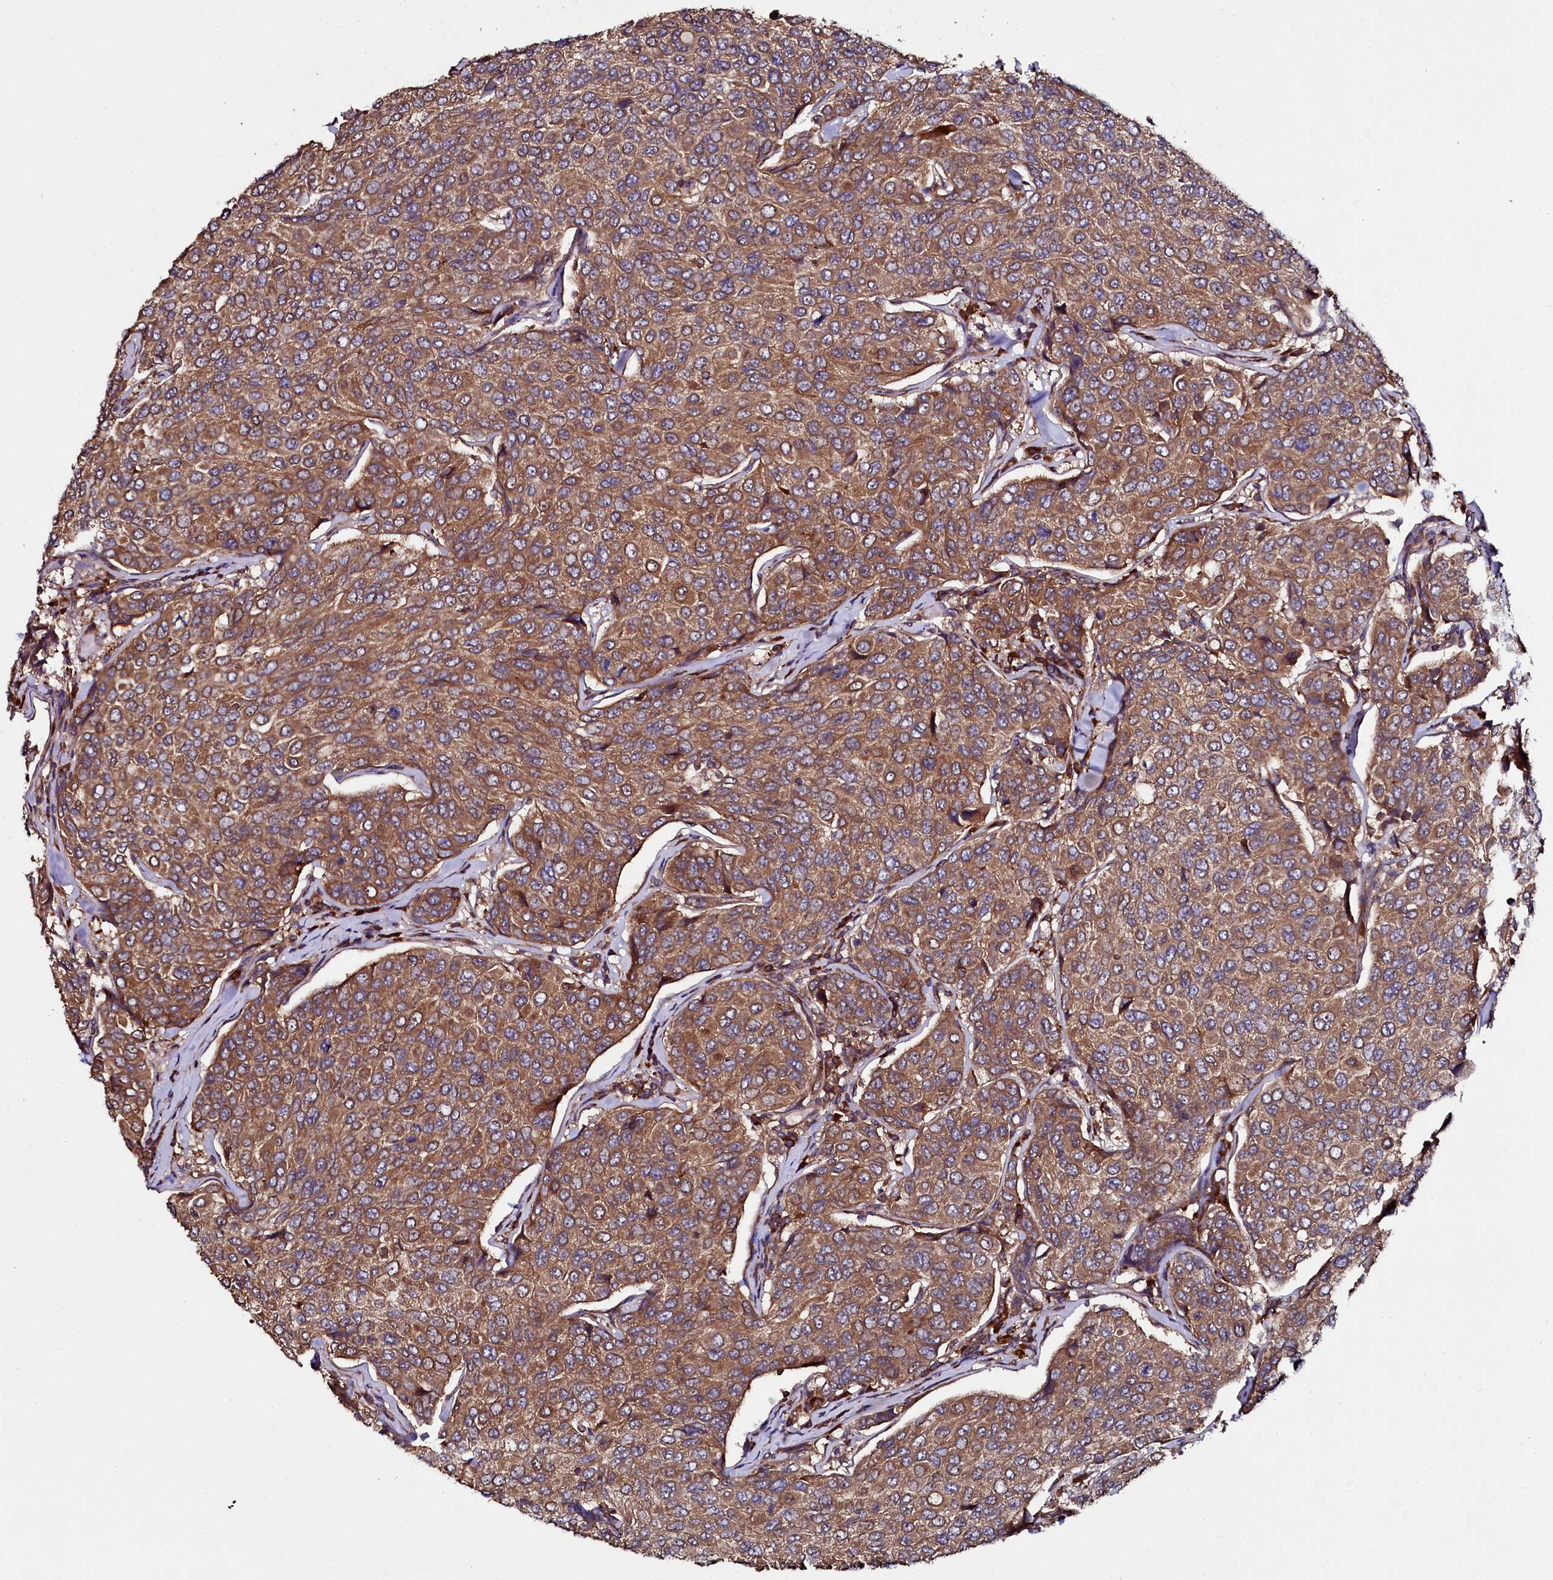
{"staining": {"intensity": "moderate", "quantity": ">75%", "location": "cytoplasmic/membranous"}, "tissue": "breast cancer", "cell_type": "Tumor cells", "image_type": "cancer", "snomed": [{"axis": "morphology", "description": "Duct carcinoma"}, {"axis": "topography", "description": "Breast"}], "caption": "Breast intraductal carcinoma stained with DAB (3,3'-diaminobenzidine) immunohistochemistry (IHC) exhibits medium levels of moderate cytoplasmic/membranous expression in about >75% of tumor cells.", "gene": "USPL1", "patient": {"sex": "female", "age": 55}}